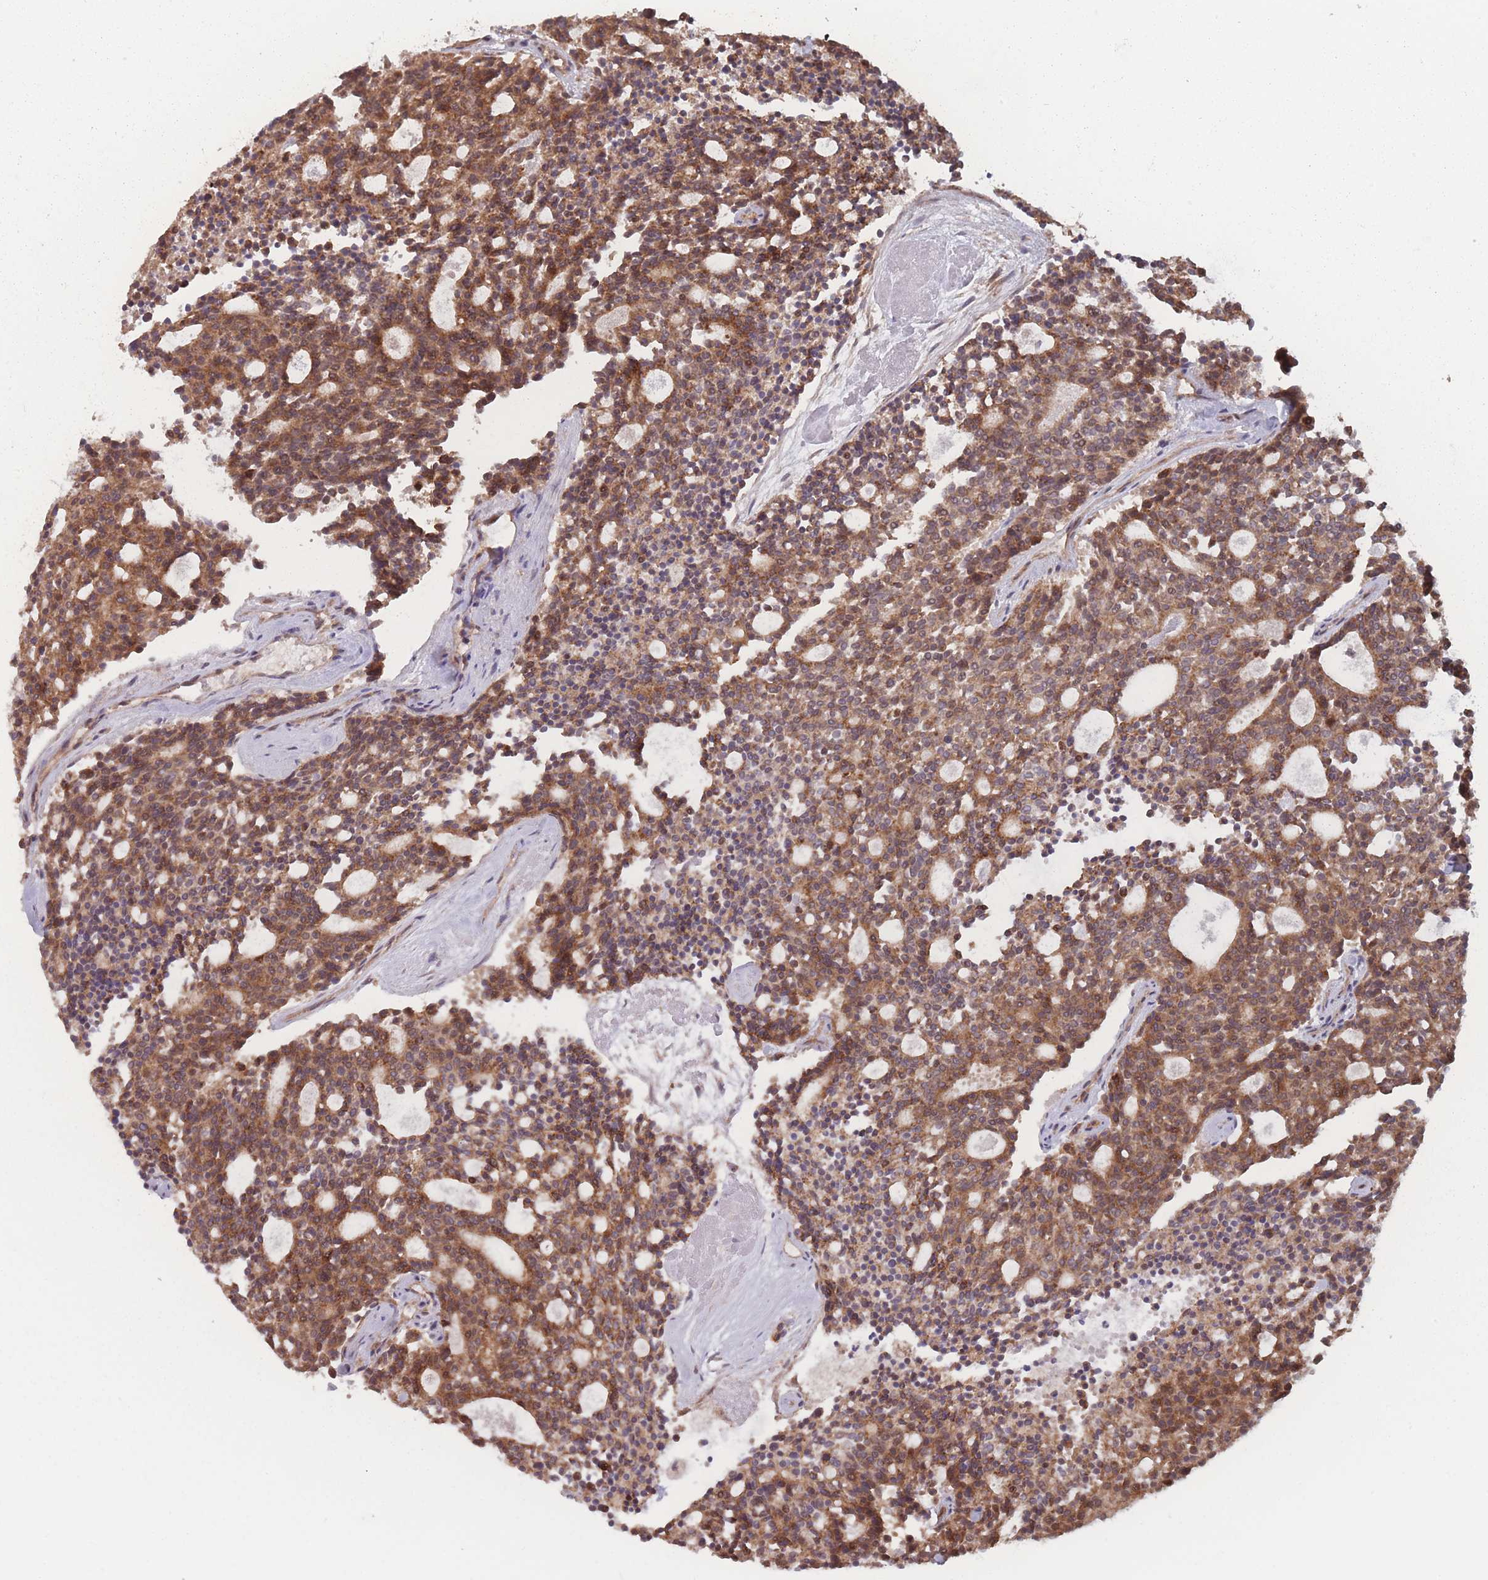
{"staining": {"intensity": "moderate", "quantity": ">75%", "location": "cytoplasmic/membranous"}, "tissue": "carcinoid", "cell_type": "Tumor cells", "image_type": "cancer", "snomed": [{"axis": "morphology", "description": "Carcinoid, malignant, NOS"}, {"axis": "topography", "description": "Pancreas"}], "caption": "Human malignant carcinoid stained with a brown dye displays moderate cytoplasmic/membranous positive expression in approximately >75% of tumor cells.", "gene": "RPS18", "patient": {"sex": "female", "age": 54}}